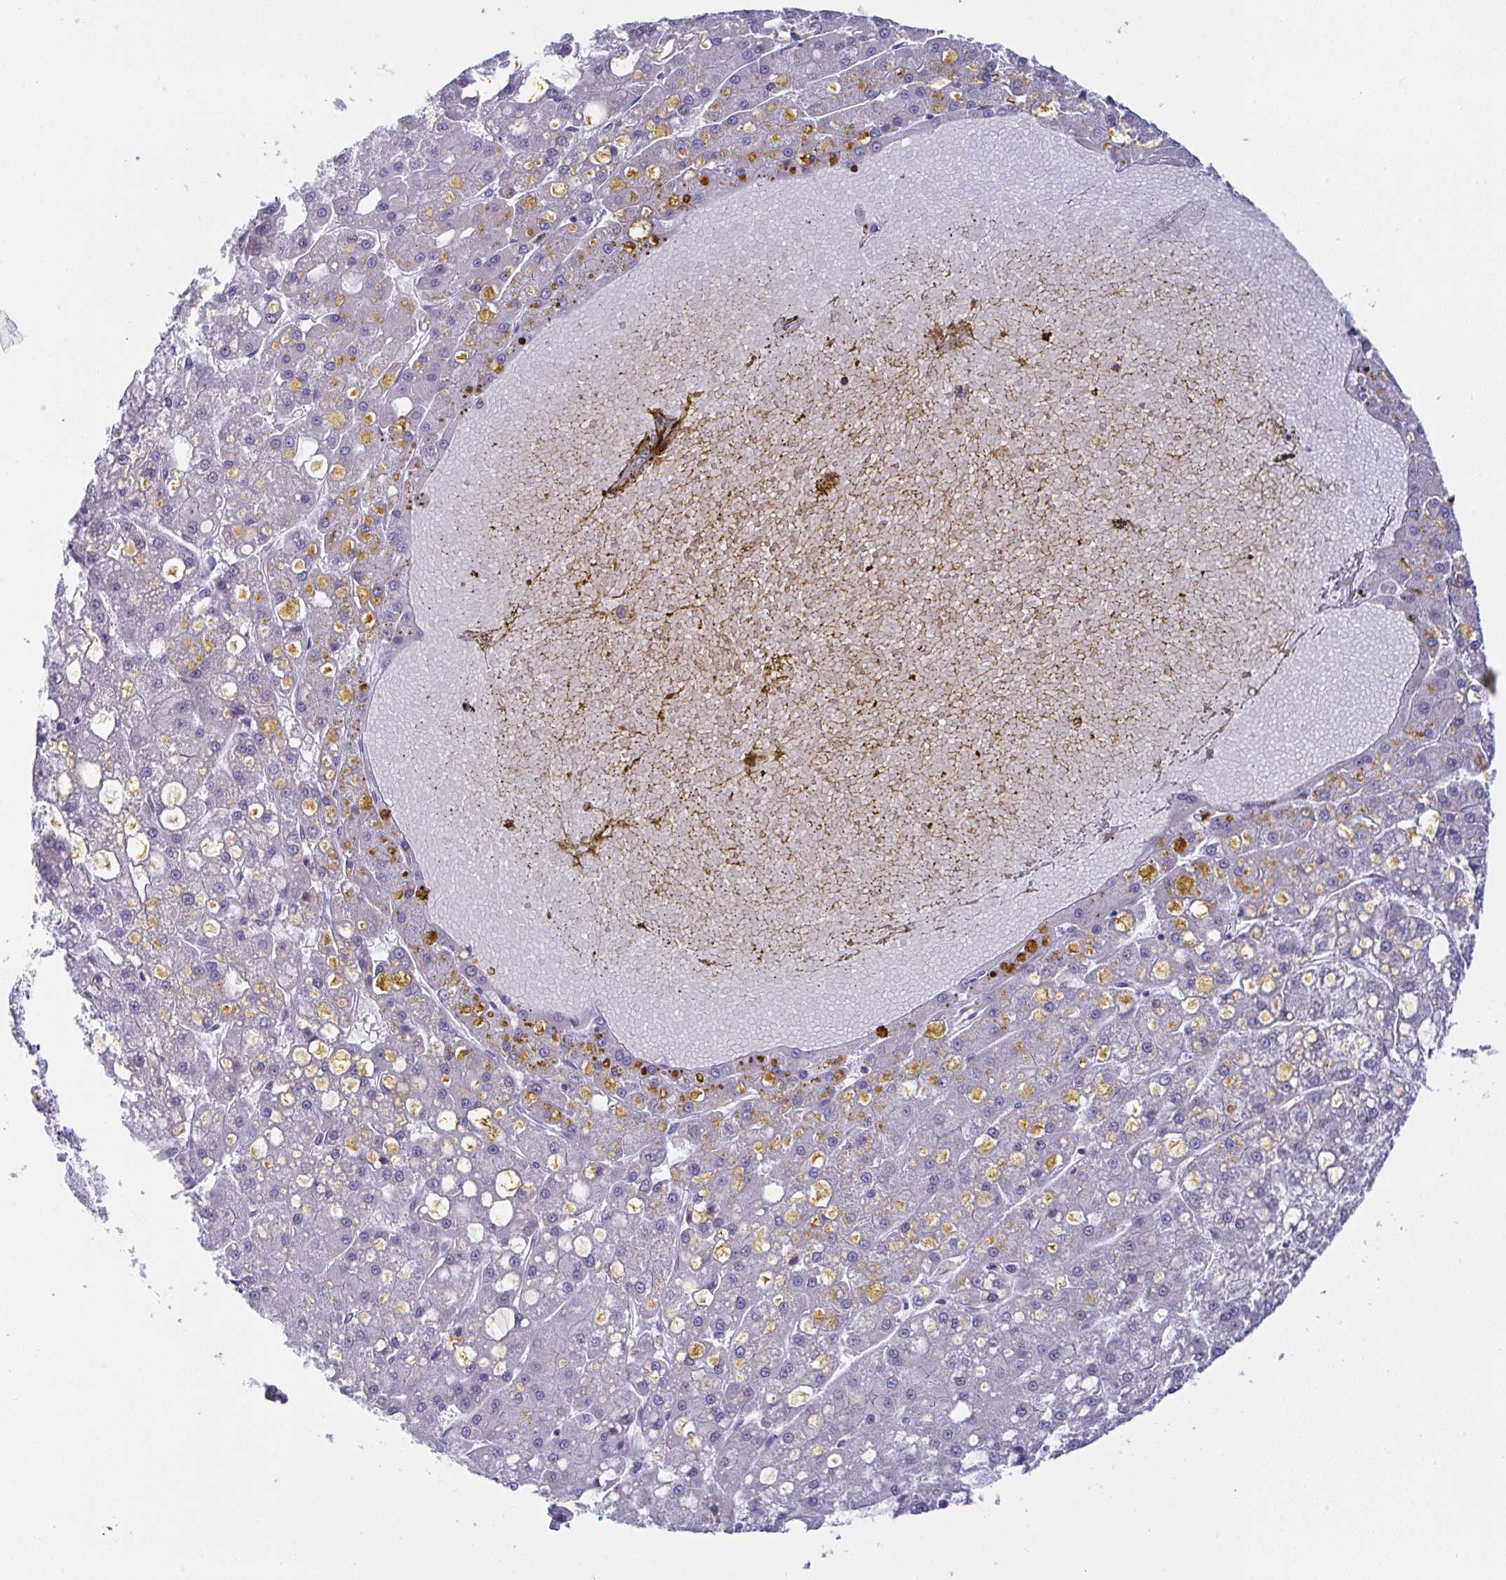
{"staining": {"intensity": "negative", "quantity": "none", "location": "none"}, "tissue": "liver cancer", "cell_type": "Tumor cells", "image_type": "cancer", "snomed": [{"axis": "morphology", "description": "Carcinoma, Hepatocellular, NOS"}, {"axis": "topography", "description": "Liver"}], "caption": "IHC image of neoplastic tissue: human liver cancer stained with DAB shows no significant protein positivity in tumor cells.", "gene": "ZNF713", "patient": {"sex": "male", "age": 67}}